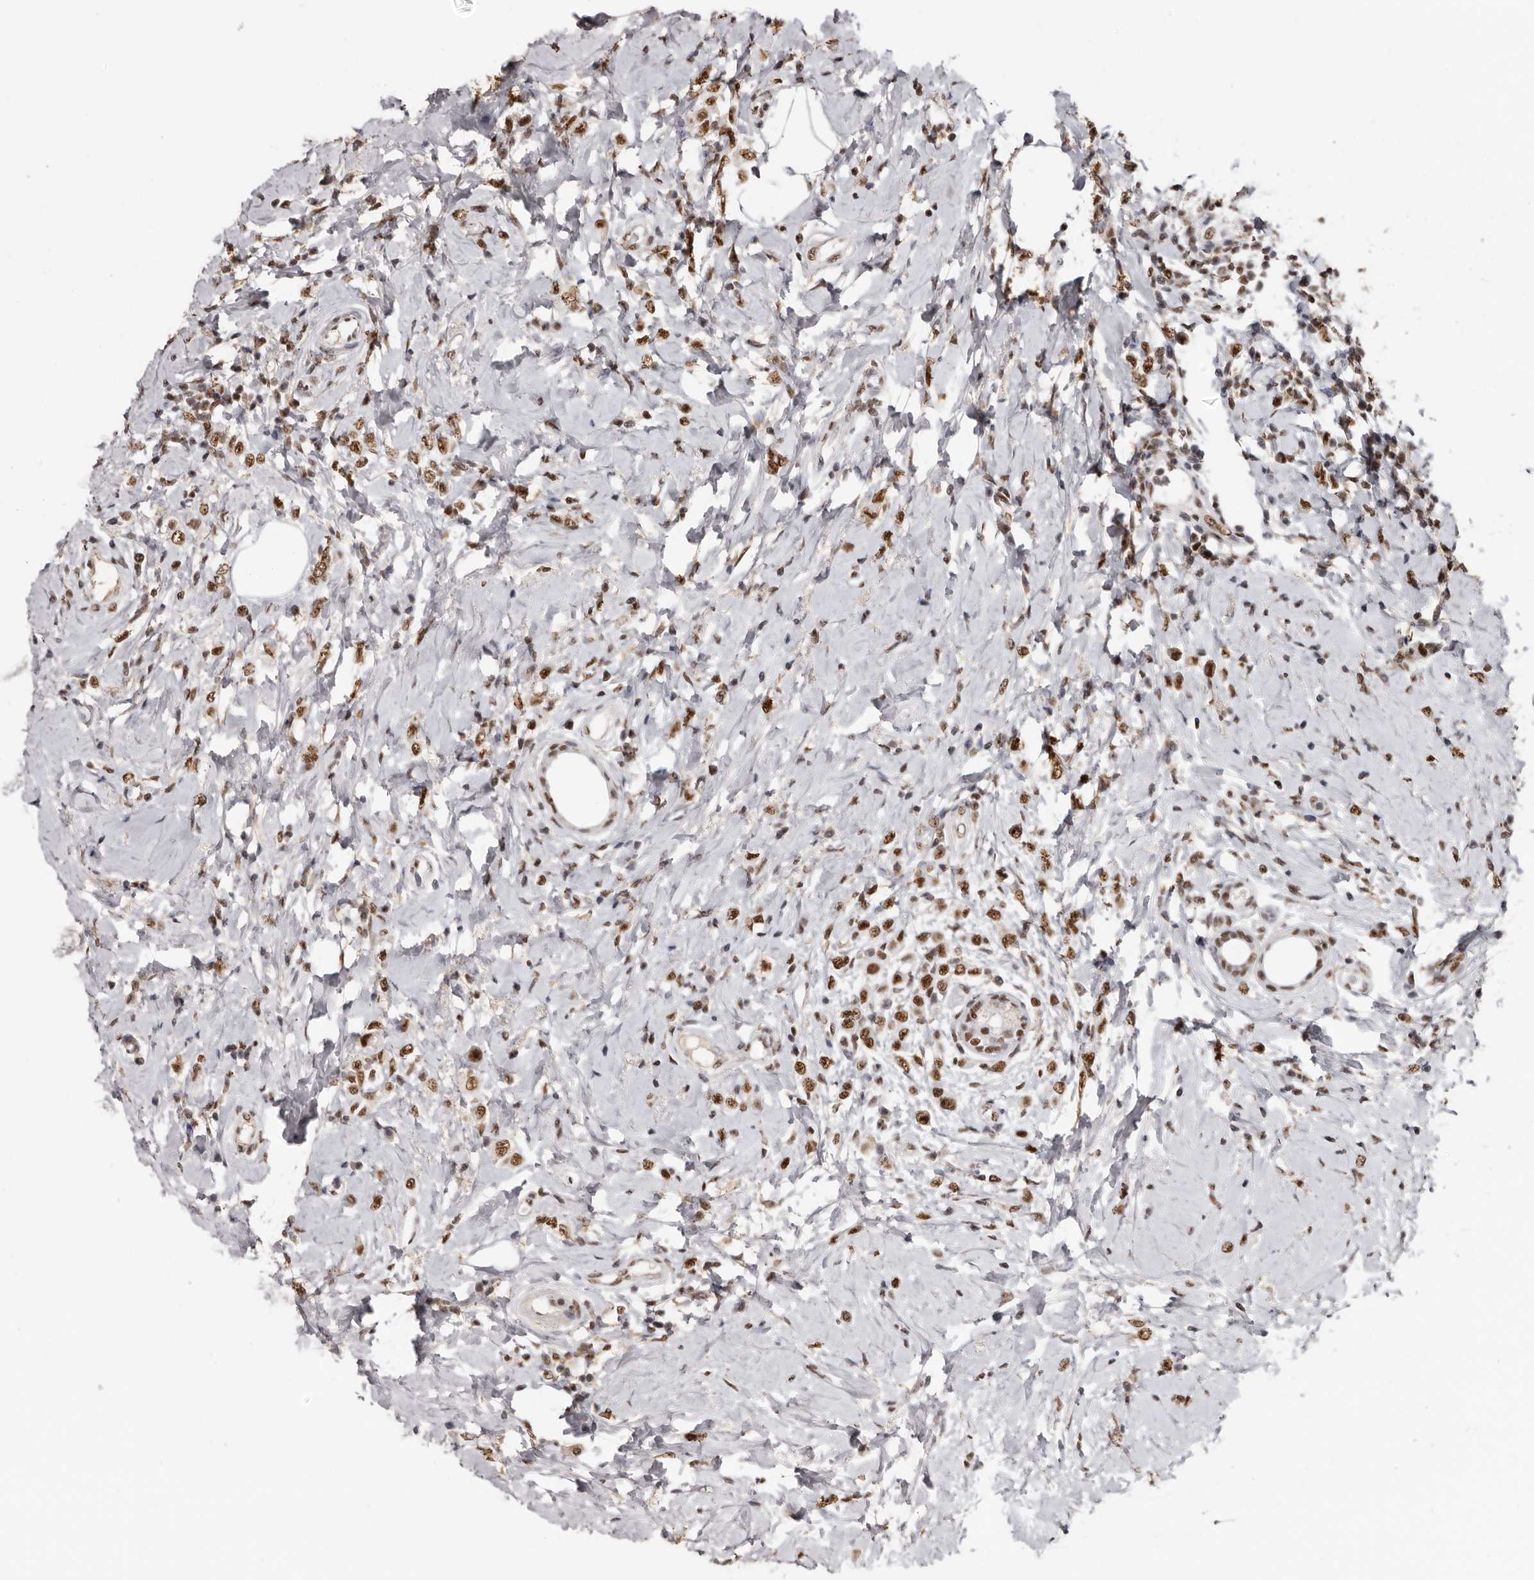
{"staining": {"intensity": "moderate", "quantity": ">75%", "location": "nuclear"}, "tissue": "breast cancer", "cell_type": "Tumor cells", "image_type": "cancer", "snomed": [{"axis": "morphology", "description": "Lobular carcinoma"}, {"axis": "topography", "description": "Breast"}], "caption": "Immunohistochemistry photomicrograph of neoplastic tissue: human breast cancer (lobular carcinoma) stained using IHC shows medium levels of moderate protein expression localized specifically in the nuclear of tumor cells, appearing as a nuclear brown color.", "gene": "SCAF4", "patient": {"sex": "female", "age": 47}}